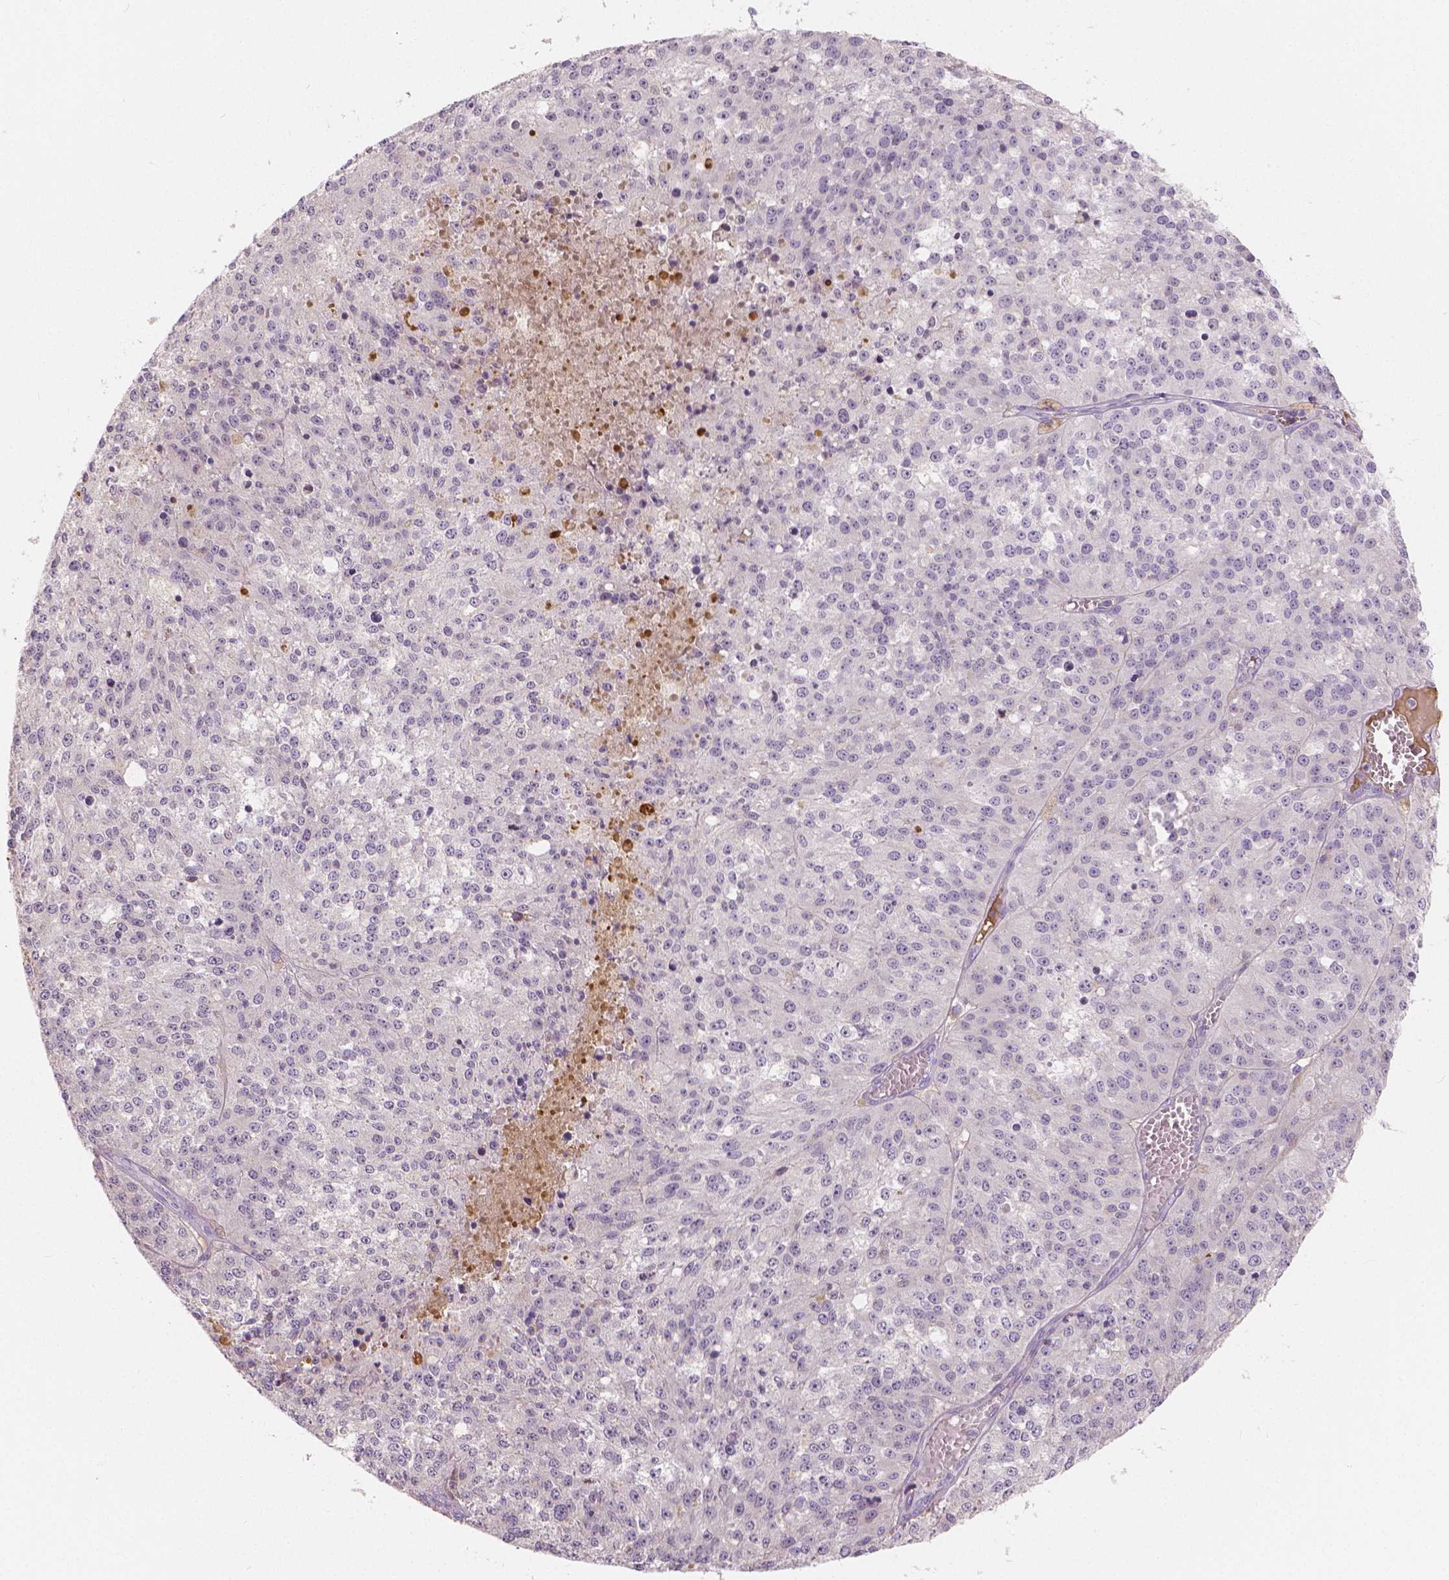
{"staining": {"intensity": "negative", "quantity": "none", "location": "none"}, "tissue": "melanoma", "cell_type": "Tumor cells", "image_type": "cancer", "snomed": [{"axis": "morphology", "description": "Malignant melanoma, Metastatic site"}, {"axis": "topography", "description": "Lymph node"}], "caption": "This is an immunohistochemistry (IHC) image of melanoma. There is no positivity in tumor cells.", "gene": "APOA4", "patient": {"sex": "female", "age": 64}}